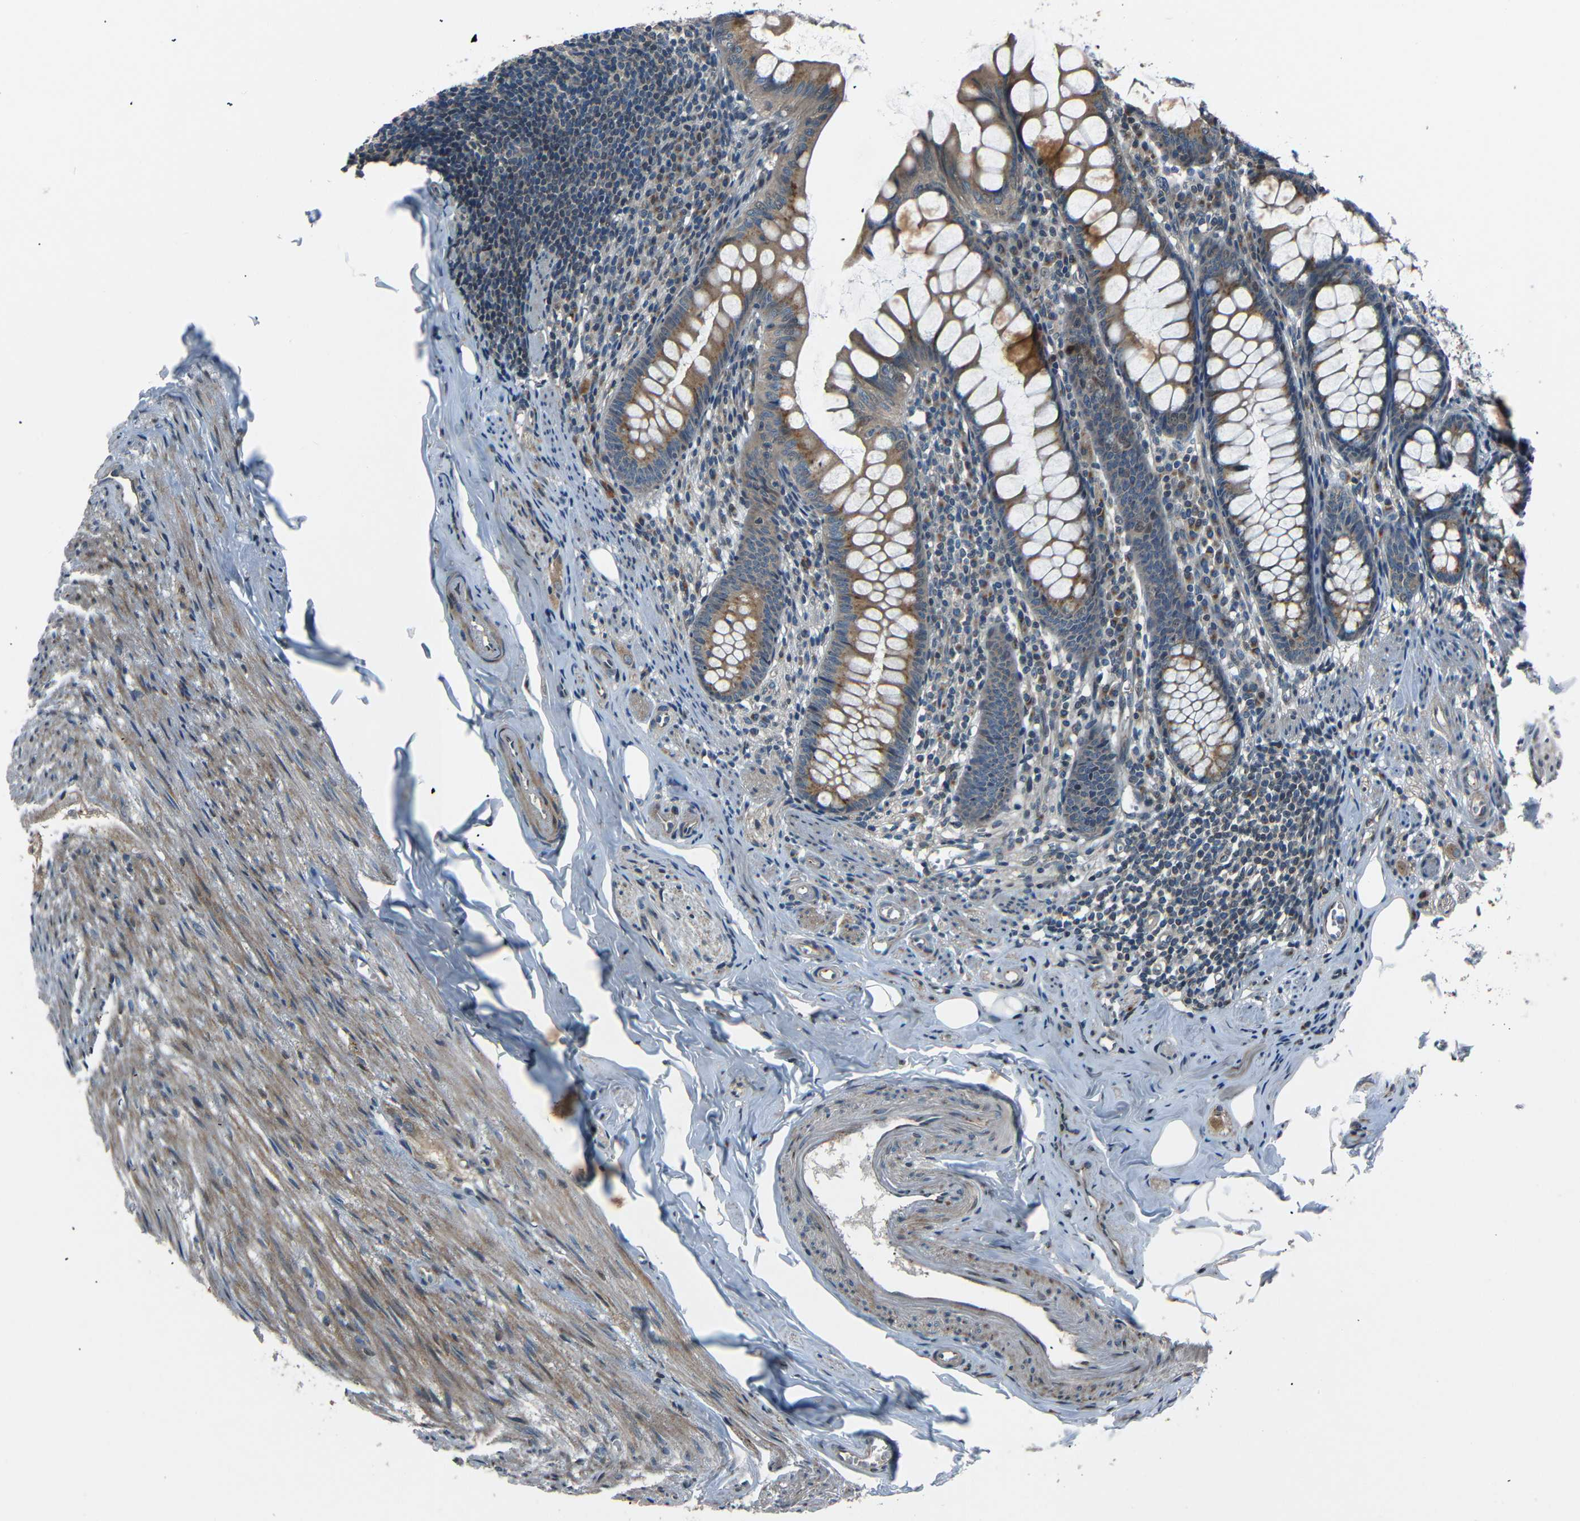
{"staining": {"intensity": "moderate", "quantity": ">75%", "location": "cytoplasmic/membranous"}, "tissue": "appendix", "cell_type": "Glandular cells", "image_type": "normal", "snomed": [{"axis": "morphology", "description": "Normal tissue, NOS"}, {"axis": "topography", "description": "Appendix"}], "caption": "Immunohistochemistry image of benign appendix stained for a protein (brown), which exhibits medium levels of moderate cytoplasmic/membranous expression in about >75% of glandular cells.", "gene": "AKAP9", "patient": {"sex": "female", "age": 77}}